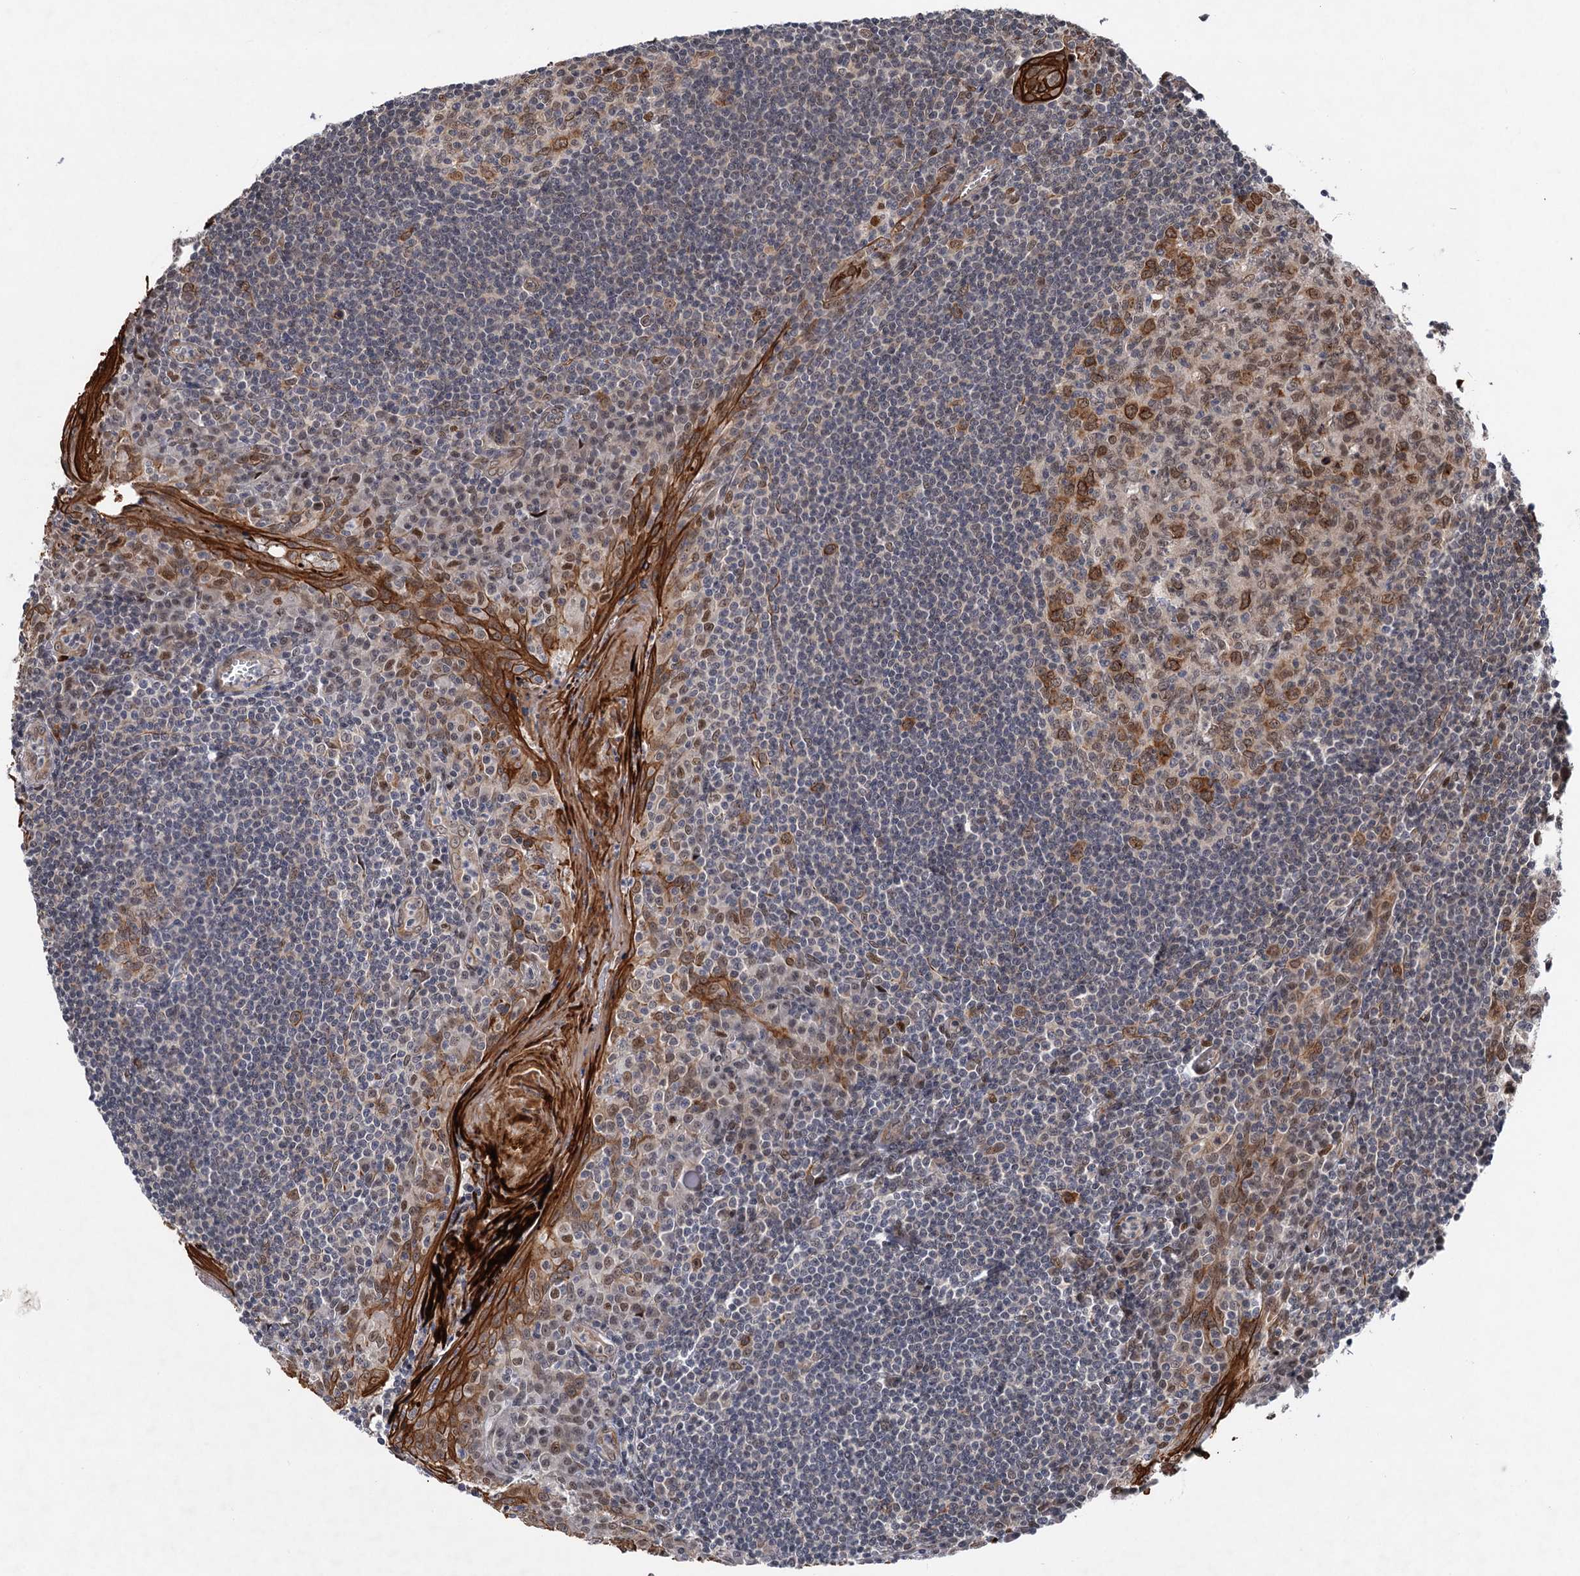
{"staining": {"intensity": "moderate", "quantity": "25%-75%", "location": "cytoplasmic/membranous"}, "tissue": "tonsil", "cell_type": "Germinal center cells", "image_type": "normal", "snomed": [{"axis": "morphology", "description": "Normal tissue, NOS"}, {"axis": "topography", "description": "Tonsil"}], "caption": "Benign tonsil was stained to show a protein in brown. There is medium levels of moderate cytoplasmic/membranous positivity in about 25%-75% of germinal center cells. The staining was performed using DAB to visualize the protein expression in brown, while the nuclei were stained in blue with hematoxylin (Magnification: 20x).", "gene": "TTC31", "patient": {"sex": "male", "age": 27}}